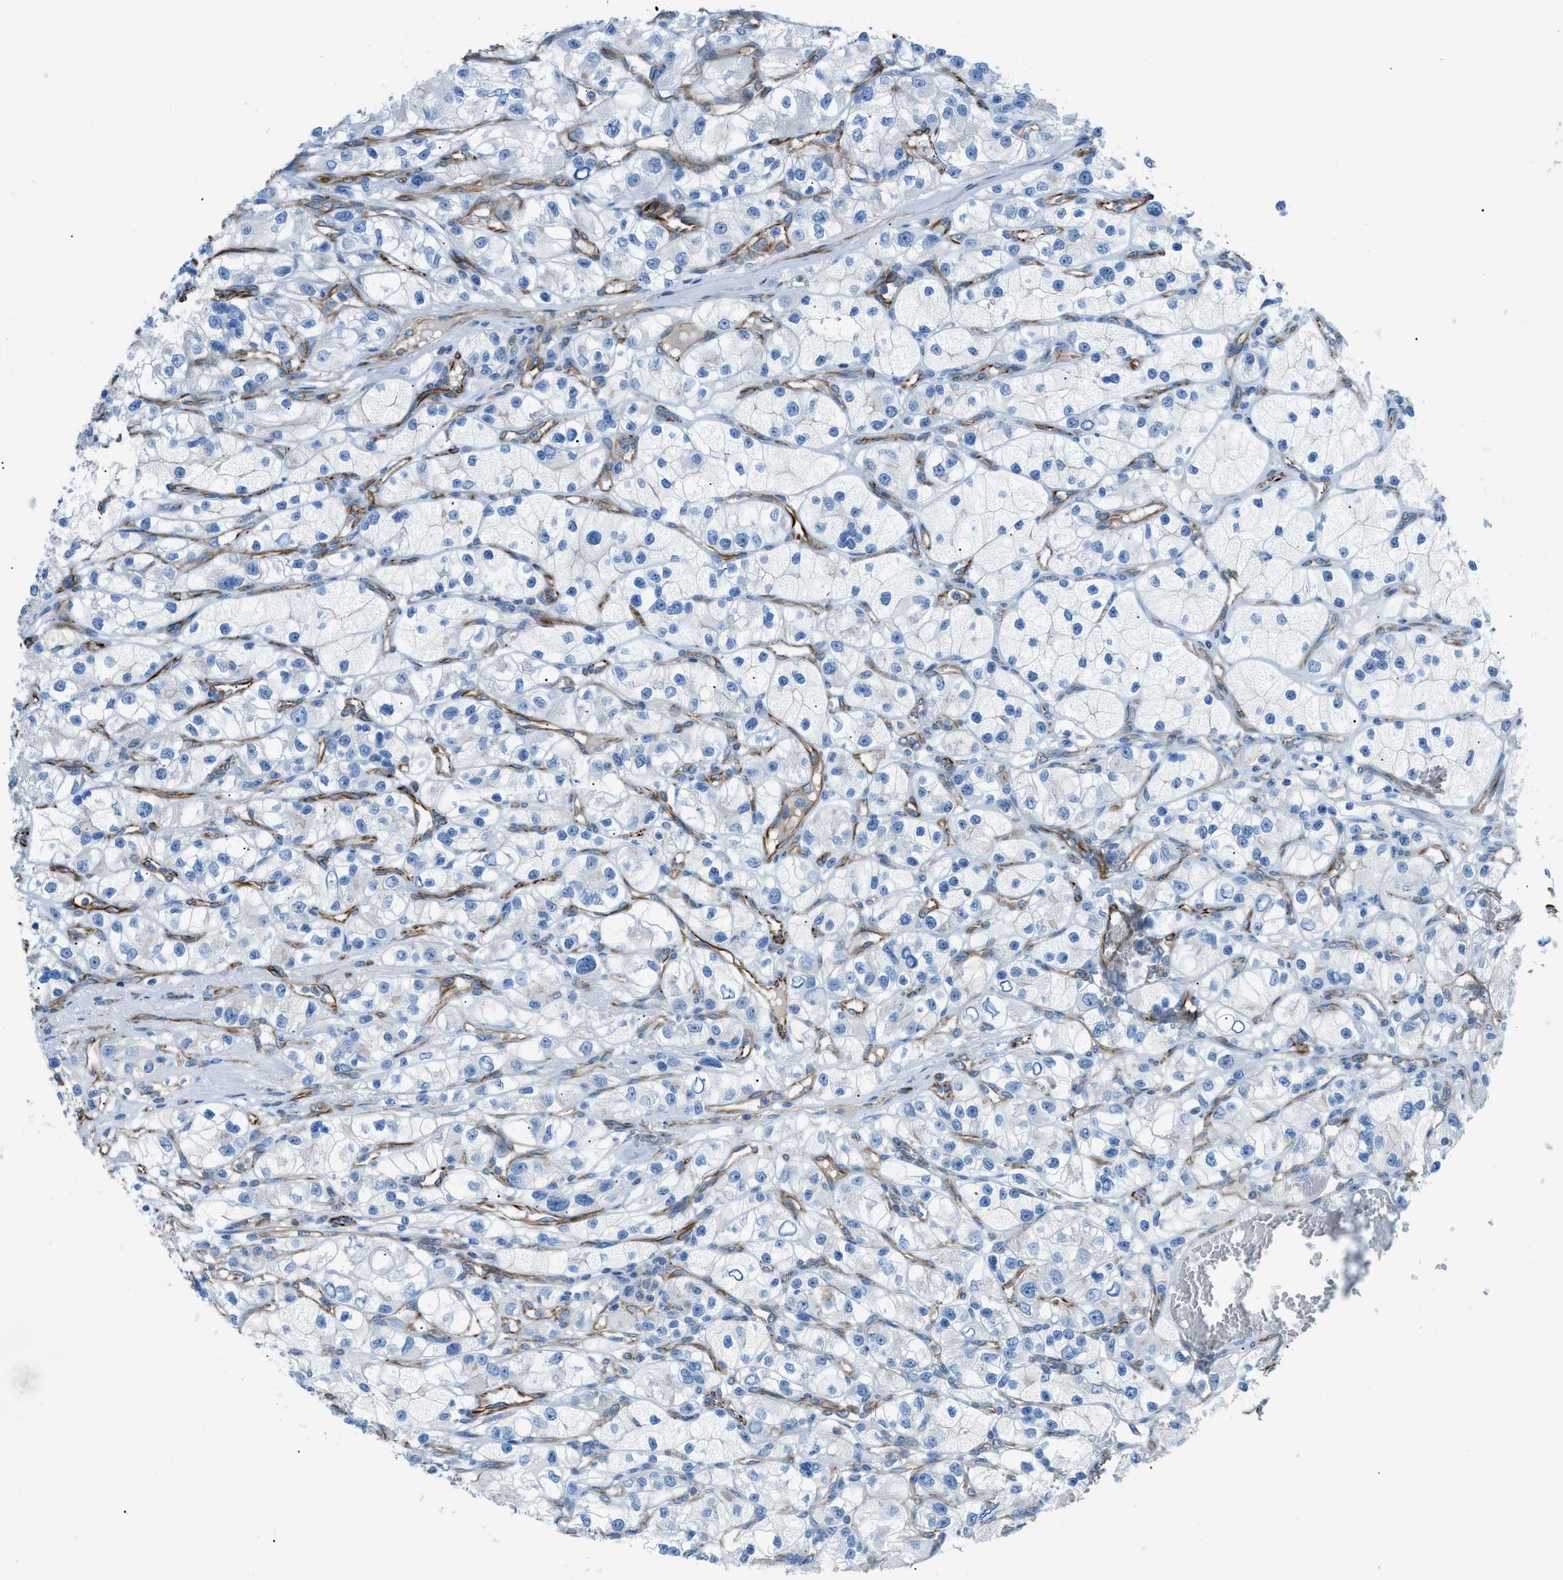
{"staining": {"intensity": "negative", "quantity": "none", "location": "none"}, "tissue": "renal cancer", "cell_type": "Tumor cells", "image_type": "cancer", "snomed": [{"axis": "morphology", "description": "Adenocarcinoma, NOS"}, {"axis": "topography", "description": "Kidney"}], "caption": "Immunohistochemistry (IHC) histopathology image of neoplastic tissue: adenocarcinoma (renal) stained with DAB (3,3'-diaminobenzidine) shows no significant protein positivity in tumor cells. Brightfield microscopy of immunohistochemistry stained with DAB (3,3'-diaminobenzidine) (brown) and hematoxylin (blue), captured at high magnification.", "gene": "CABP7", "patient": {"sex": "female", "age": 57}}